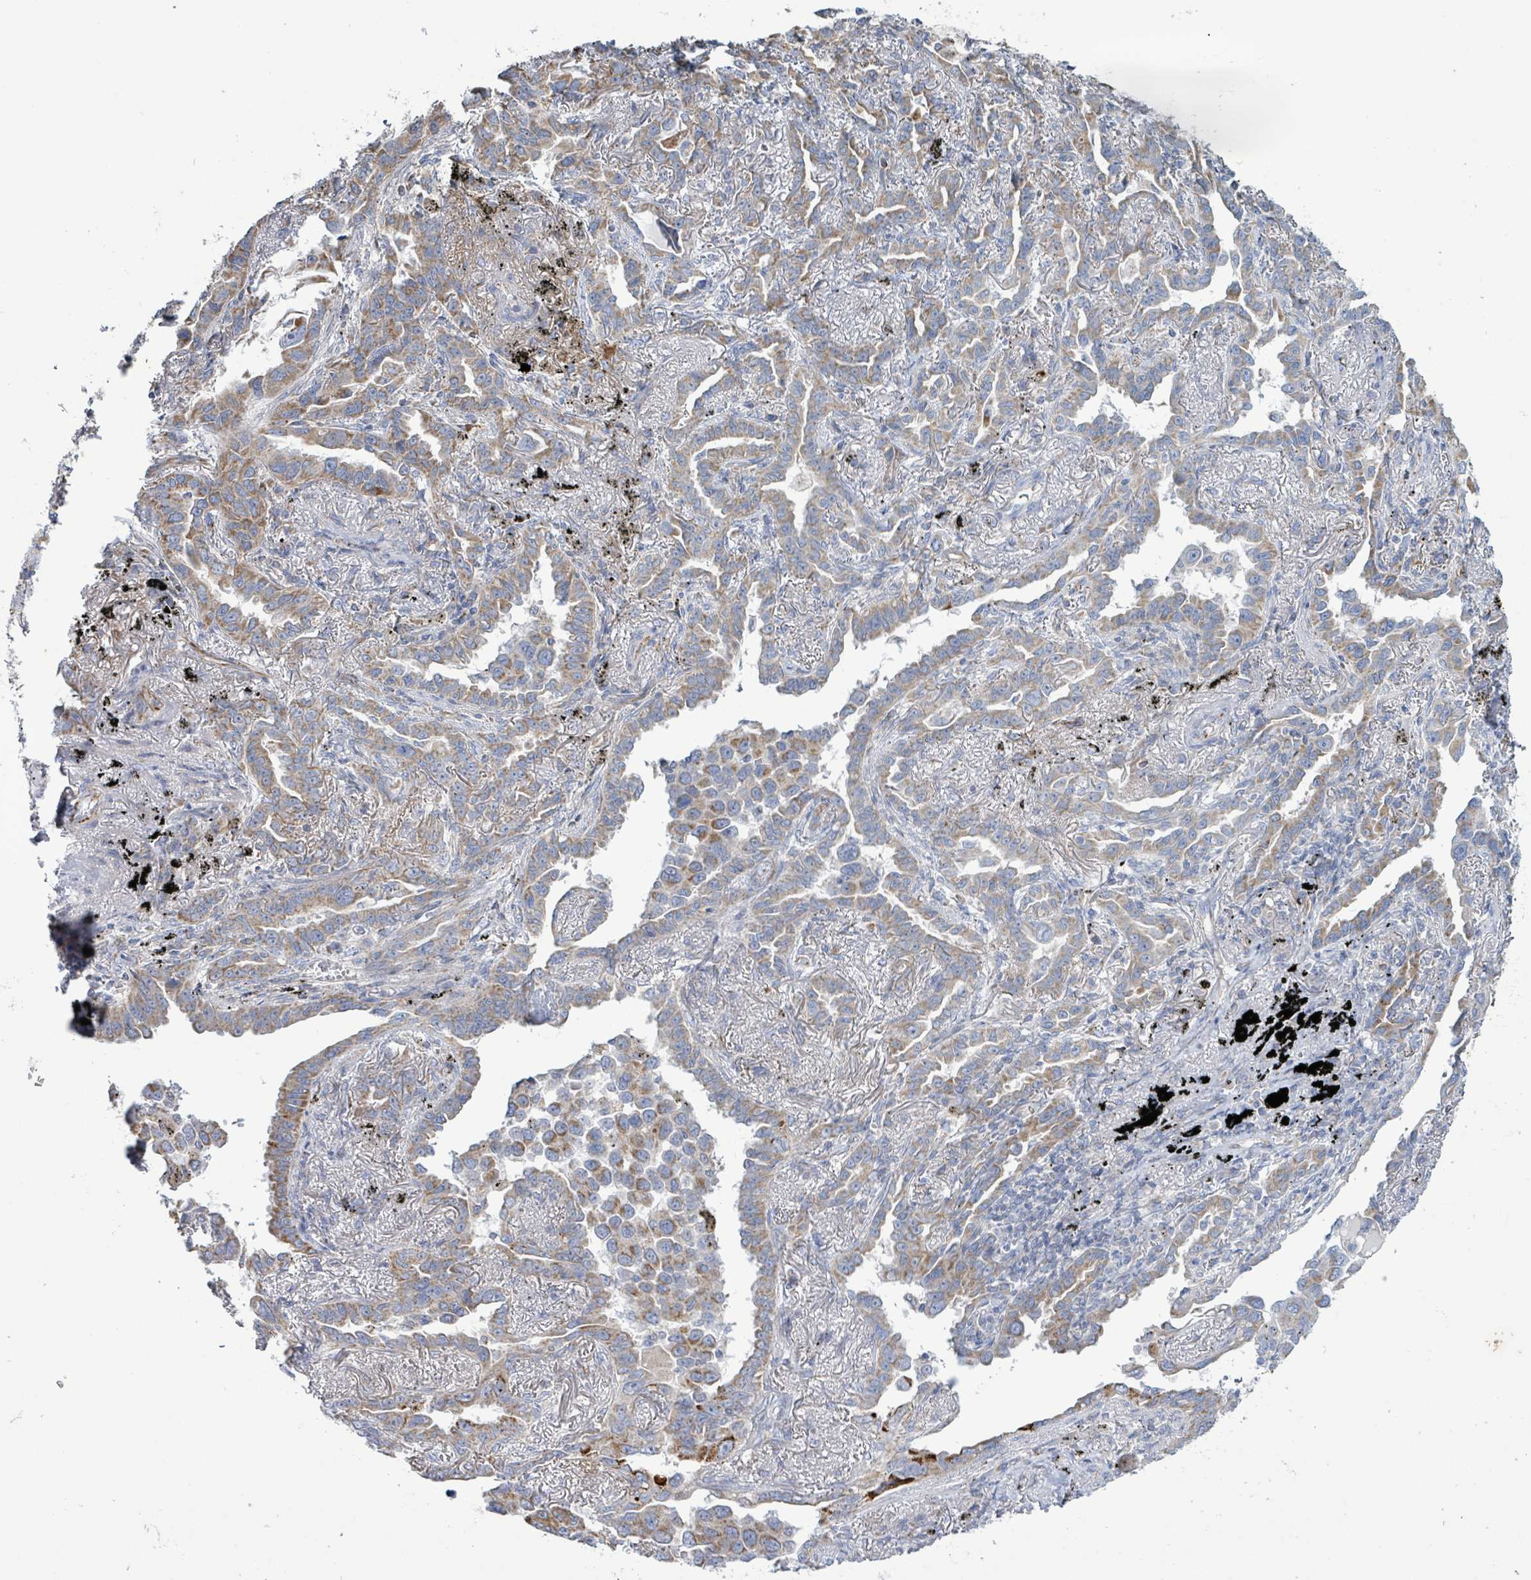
{"staining": {"intensity": "moderate", "quantity": ">75%", "location": "cytoplasmic/membranous"}, "tissue": "lung cancer", "cell_type": "Tumor cells", "image_type": "cancer", "snomed": [{"axis": "morphology", "description": "Adenocarcinoma, NOS"}, {"axis": "topography", "description": "Lung"}], "caption": "A histopathology image of human adenocarcinoma (lung) stained for a protein displays moderate cytoplasmic/membranous brown staining in tumor cells.", "gene": "ALG12", "patient": {"sex": "male", "age": 67}}